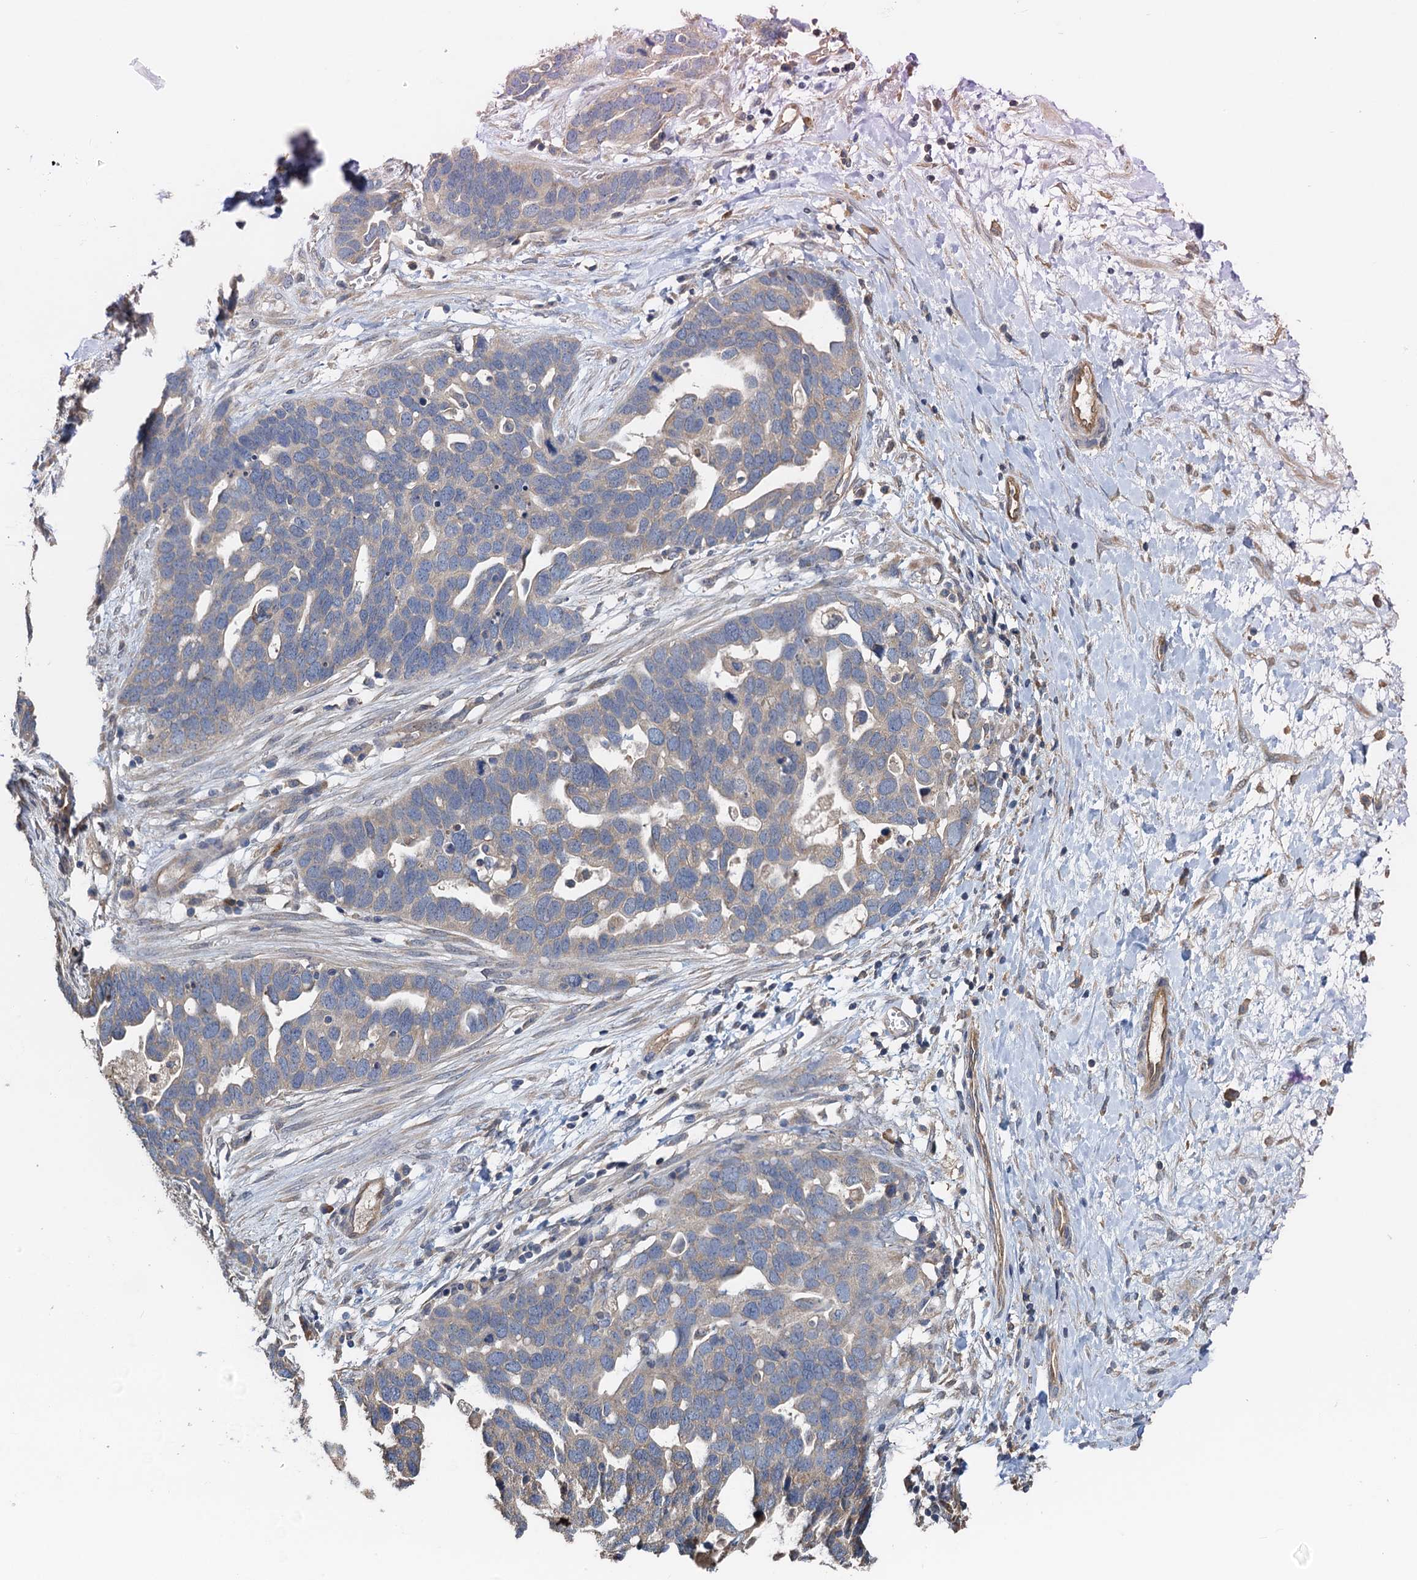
{"staining": {"intensity": "weak", "quantity": "<25%", "location": "cytoplasmic/membranous"}, "tissue": "ovarian cancer", "cell_type": "Tumor cells", "image_type": "cancer", "snomed": [{"axis": "morphology", "description": "Cystadenocarcinoma, serous, NOS"}, {"axis": "topography", "description": "Ovary"}], "caption": "Immunohistochemistry of ovarian serous cystadenocarcinoma displays no staining in tumor cells.", "gene": "HYI", "patient": {"sex": "female", "age": 54}}